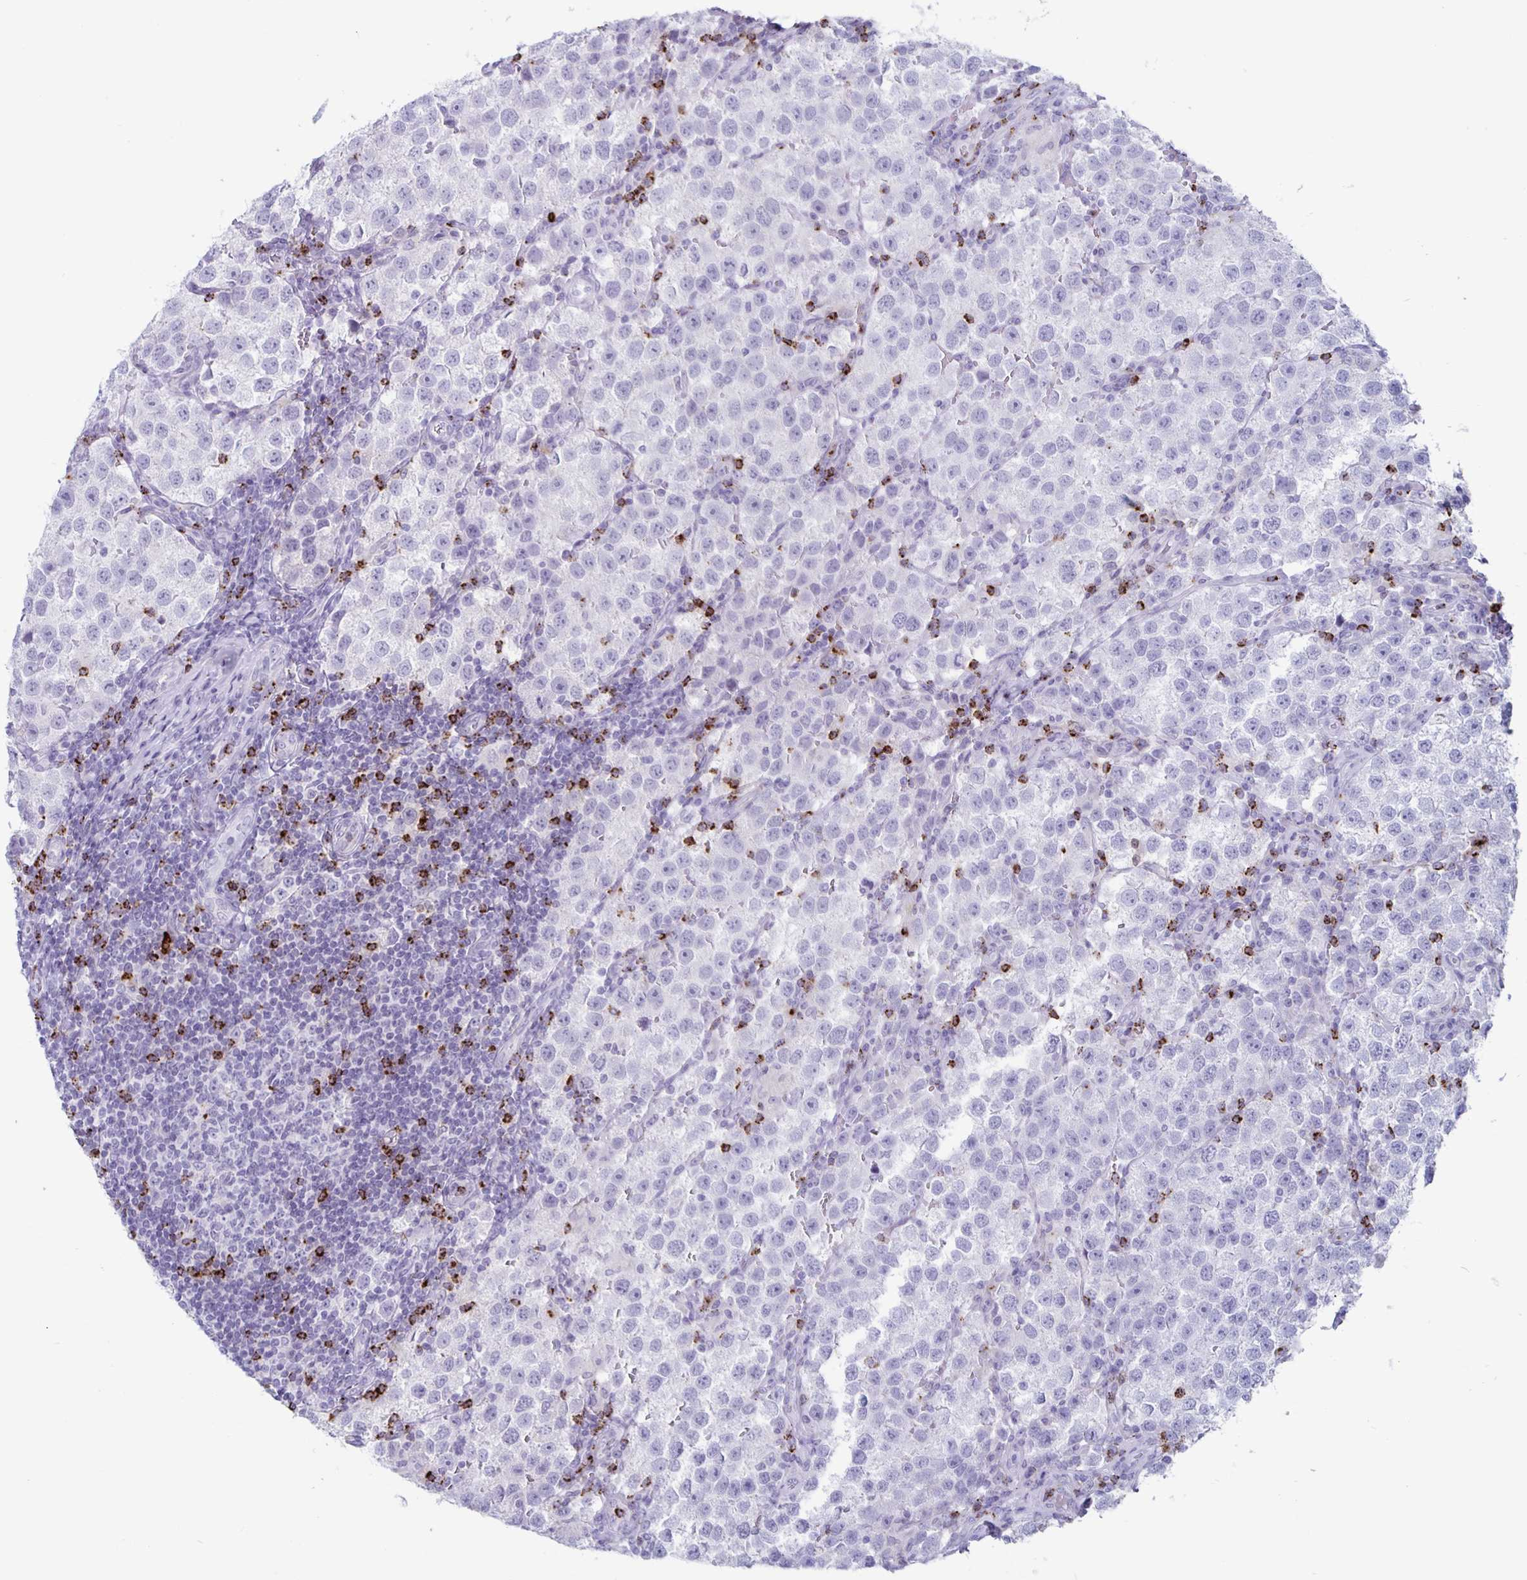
{"staining": {"intensity": "negative", "quantity": "none", "location": "none"}, "tissue": "testis cancer", "cell_type": "Tumor cells", "image_type": "cancer", "snomed": [{"axis": "morphology", "description": "Seminoma, NOS"}, {"axis": "topography", "description": "Testis"}], "caption": "Histopathology image shows no protein expression in tumor cells of testis seminoma tissue. The staining was performed using DAB (3,3'-diaminobenzidine) to visualize the protein expression in brown, while the nuclei were stained in blue with hematoxylin (Magnification: 20x).", "gene": "GZMK", "patient": {"sex": "male", "age": 37}}